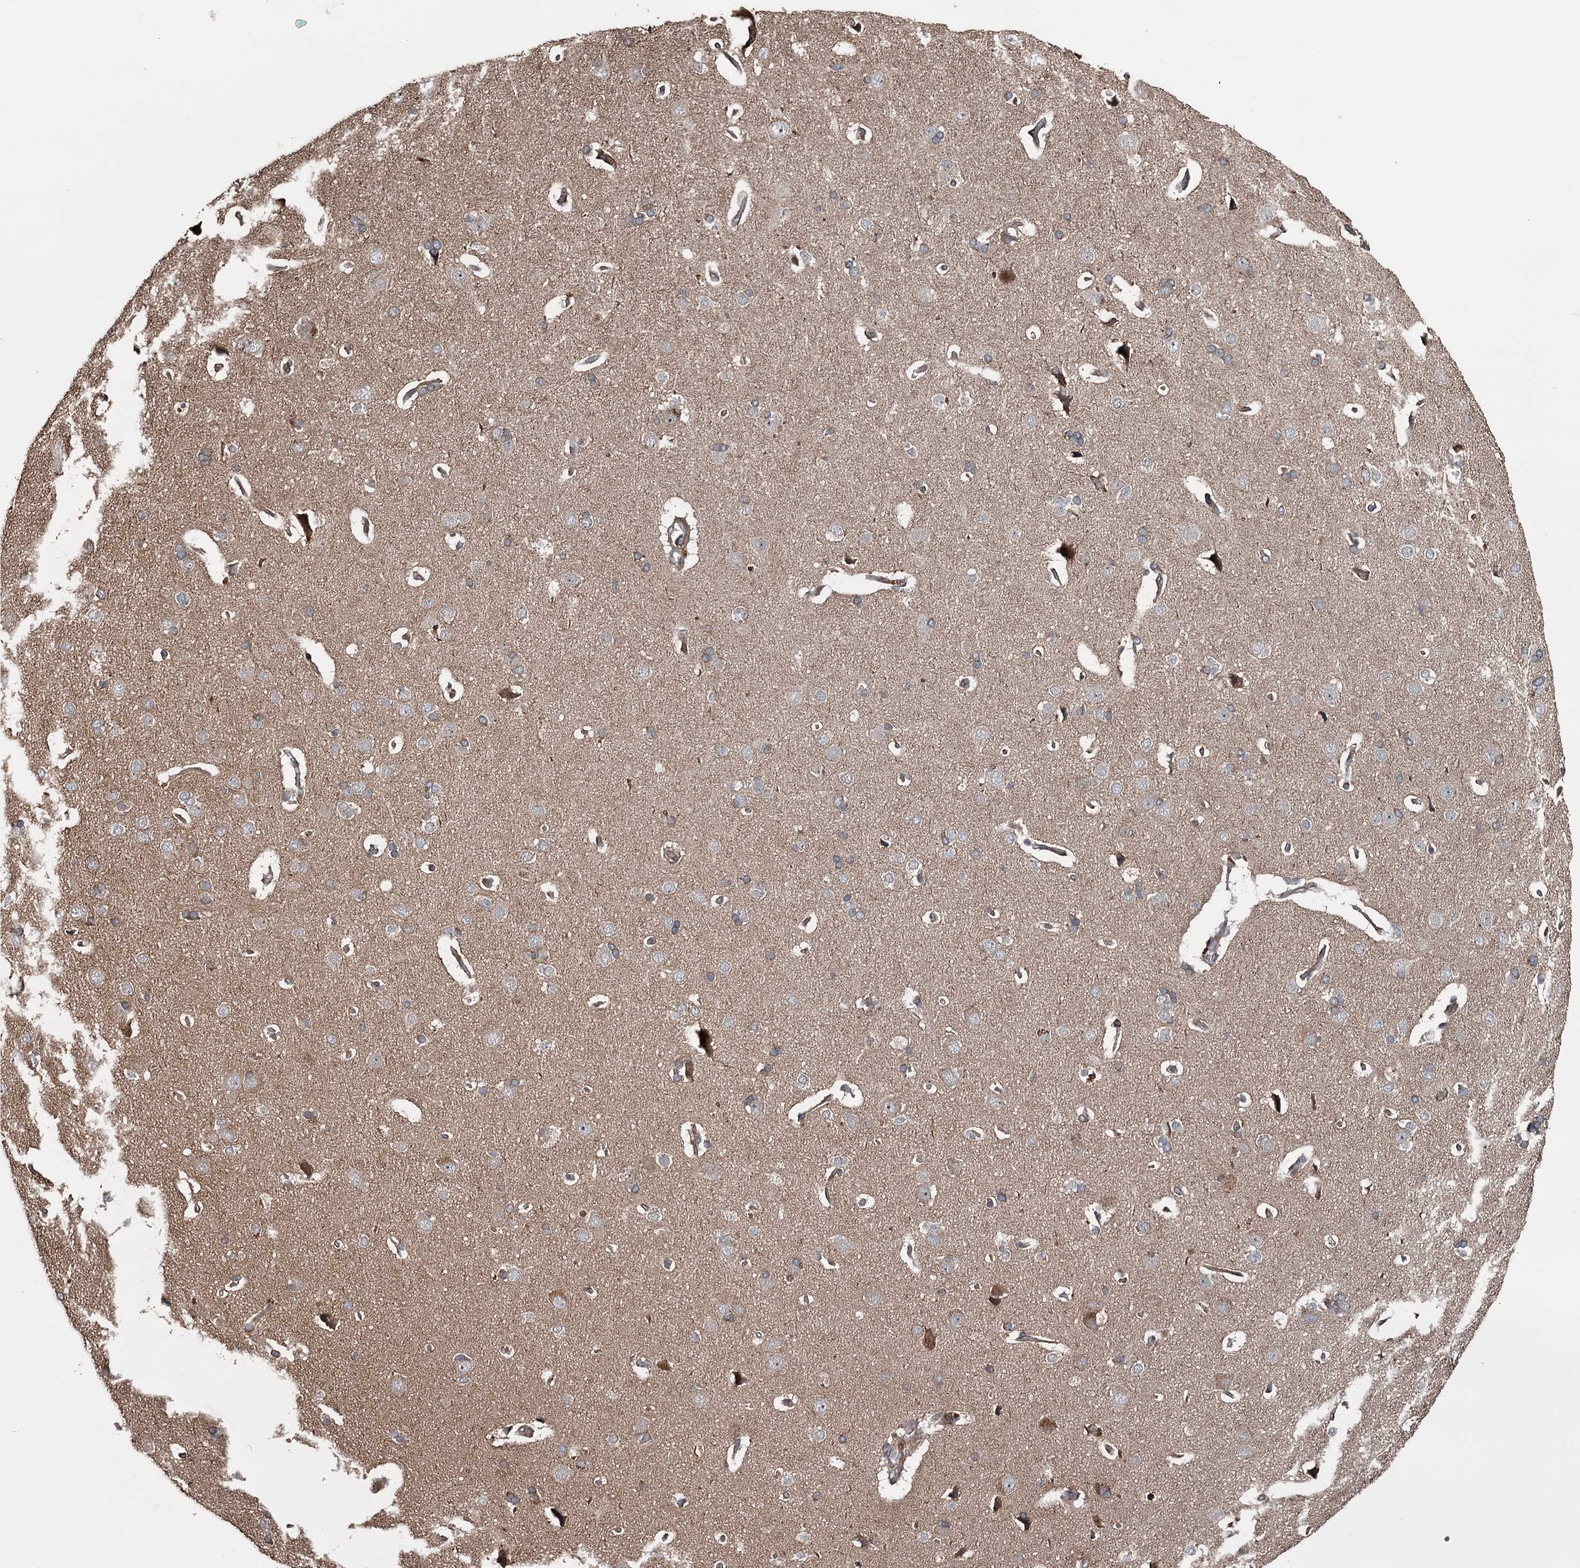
{"staining": {"intensity": "moderate", "quantity": ">75%", "location": "cytoplasmic/membranous"}, "tissue": "cerebral cortex", "cell_type": "Endothelial cells", "image_type": "normal", "snomed": [{"axis": "morphology", "description": "Normal tissue, NOS"}, {"axis": "topography", "description": "Cerebral cortex"}], "caption": "DAB immunohistochemical staining of unremarkable cerebral cortex demonstrates moderate cytoplasmic/membranous protein staining in about >75% of endothelial cells.", "gene": "RAB21", "patient": {"sex": "male", "age": 62}}